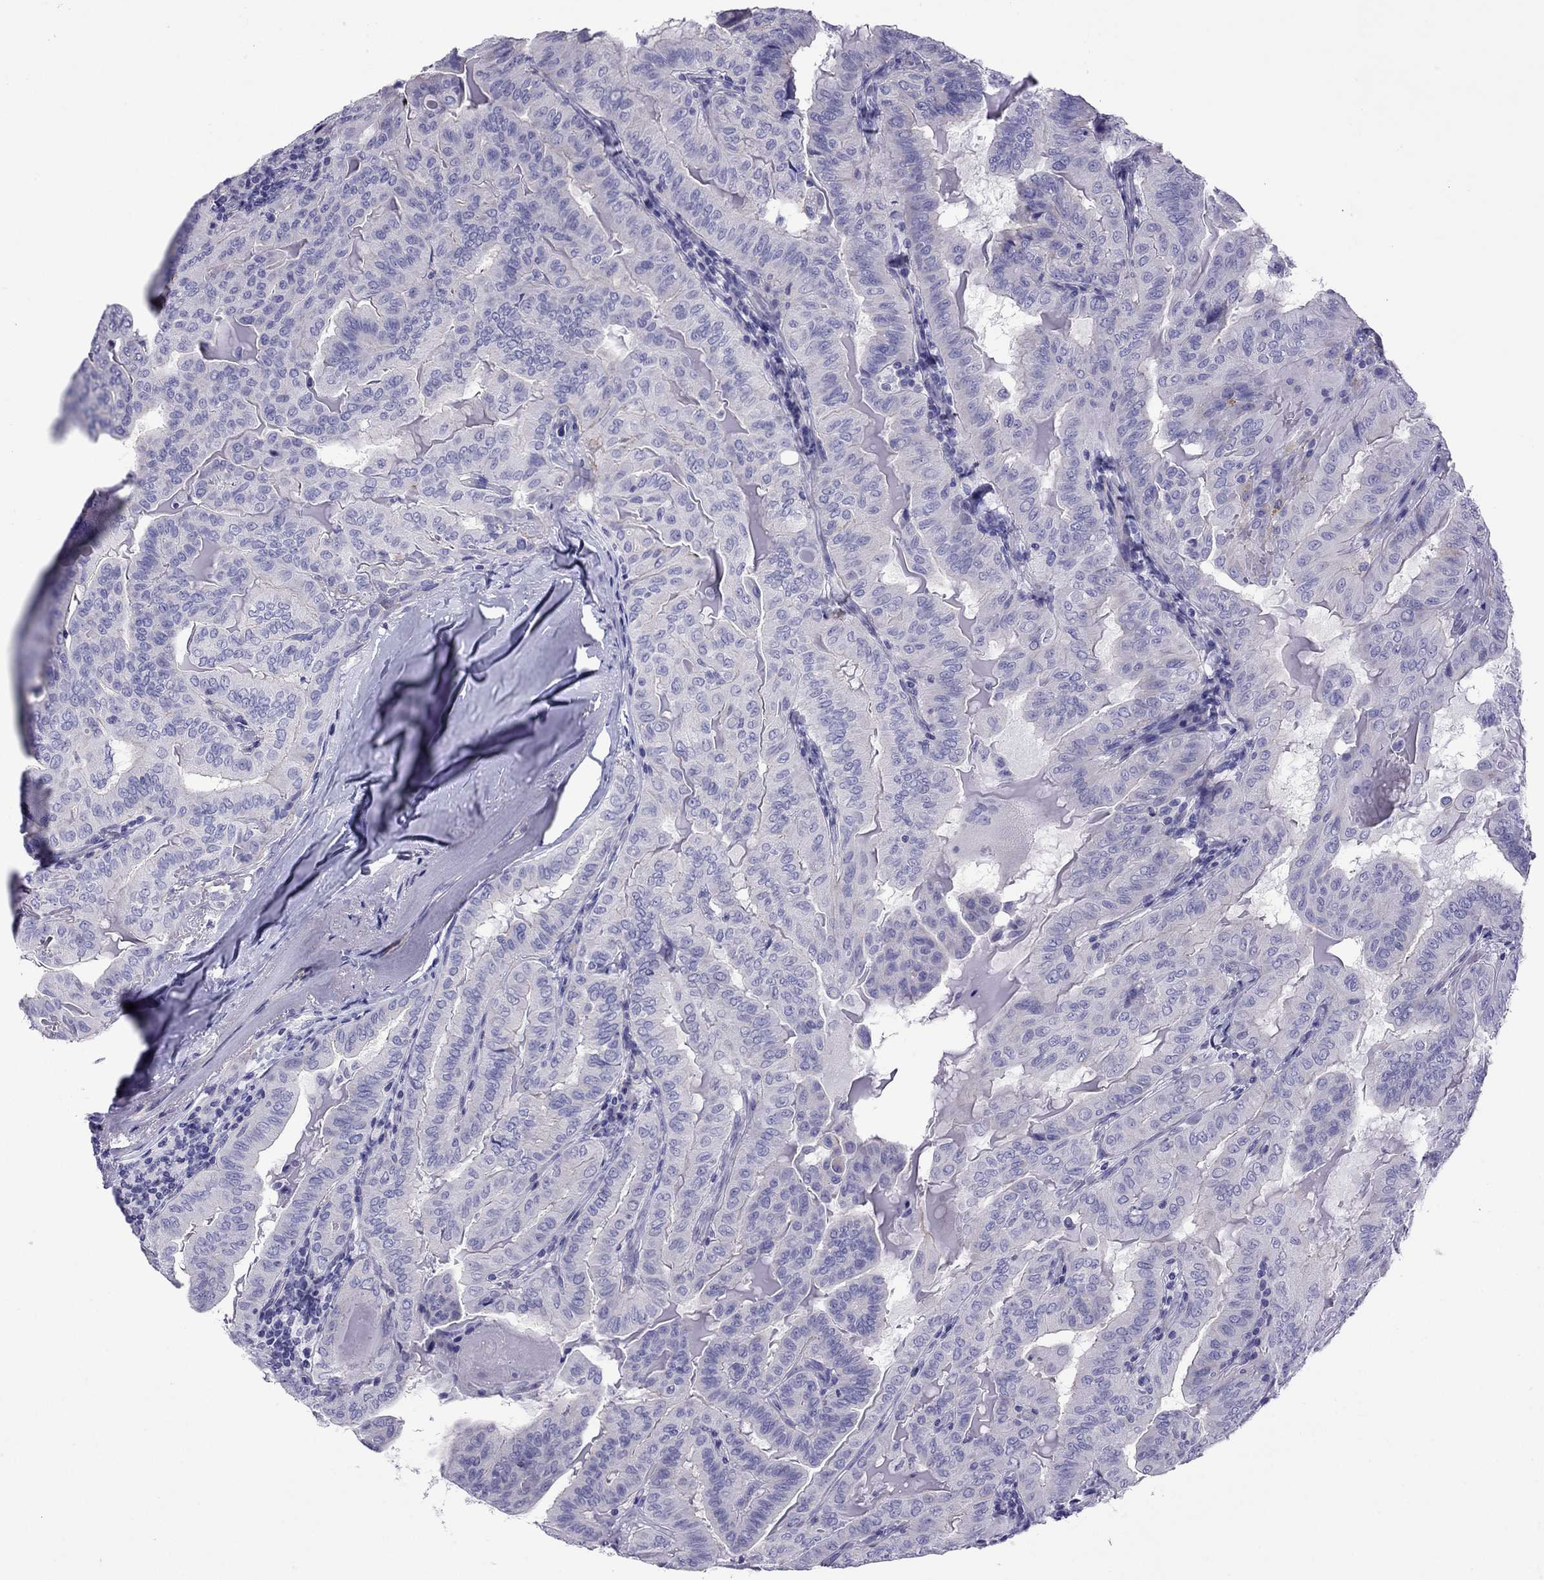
{"staining": {"intensity": "negative", "quantity": "none", "location": "none"}, "tissue": "thyroid cancer", "cell_type": "Tumor cells", "image_type": "cancer", "snomed": [{"axis": "morphology", "description": "Papillary adenocarcinoma, NOS"}, {"axis": "topography", "description": "Thyroid gland"}], "caption": "An immunohistochemistry histopathology image of thyroid cancer is shown. There is no staining in tumor cells of thyroid cancer.", "gene": "MYL11", "patient": {"sex": "female", "age": 68}}